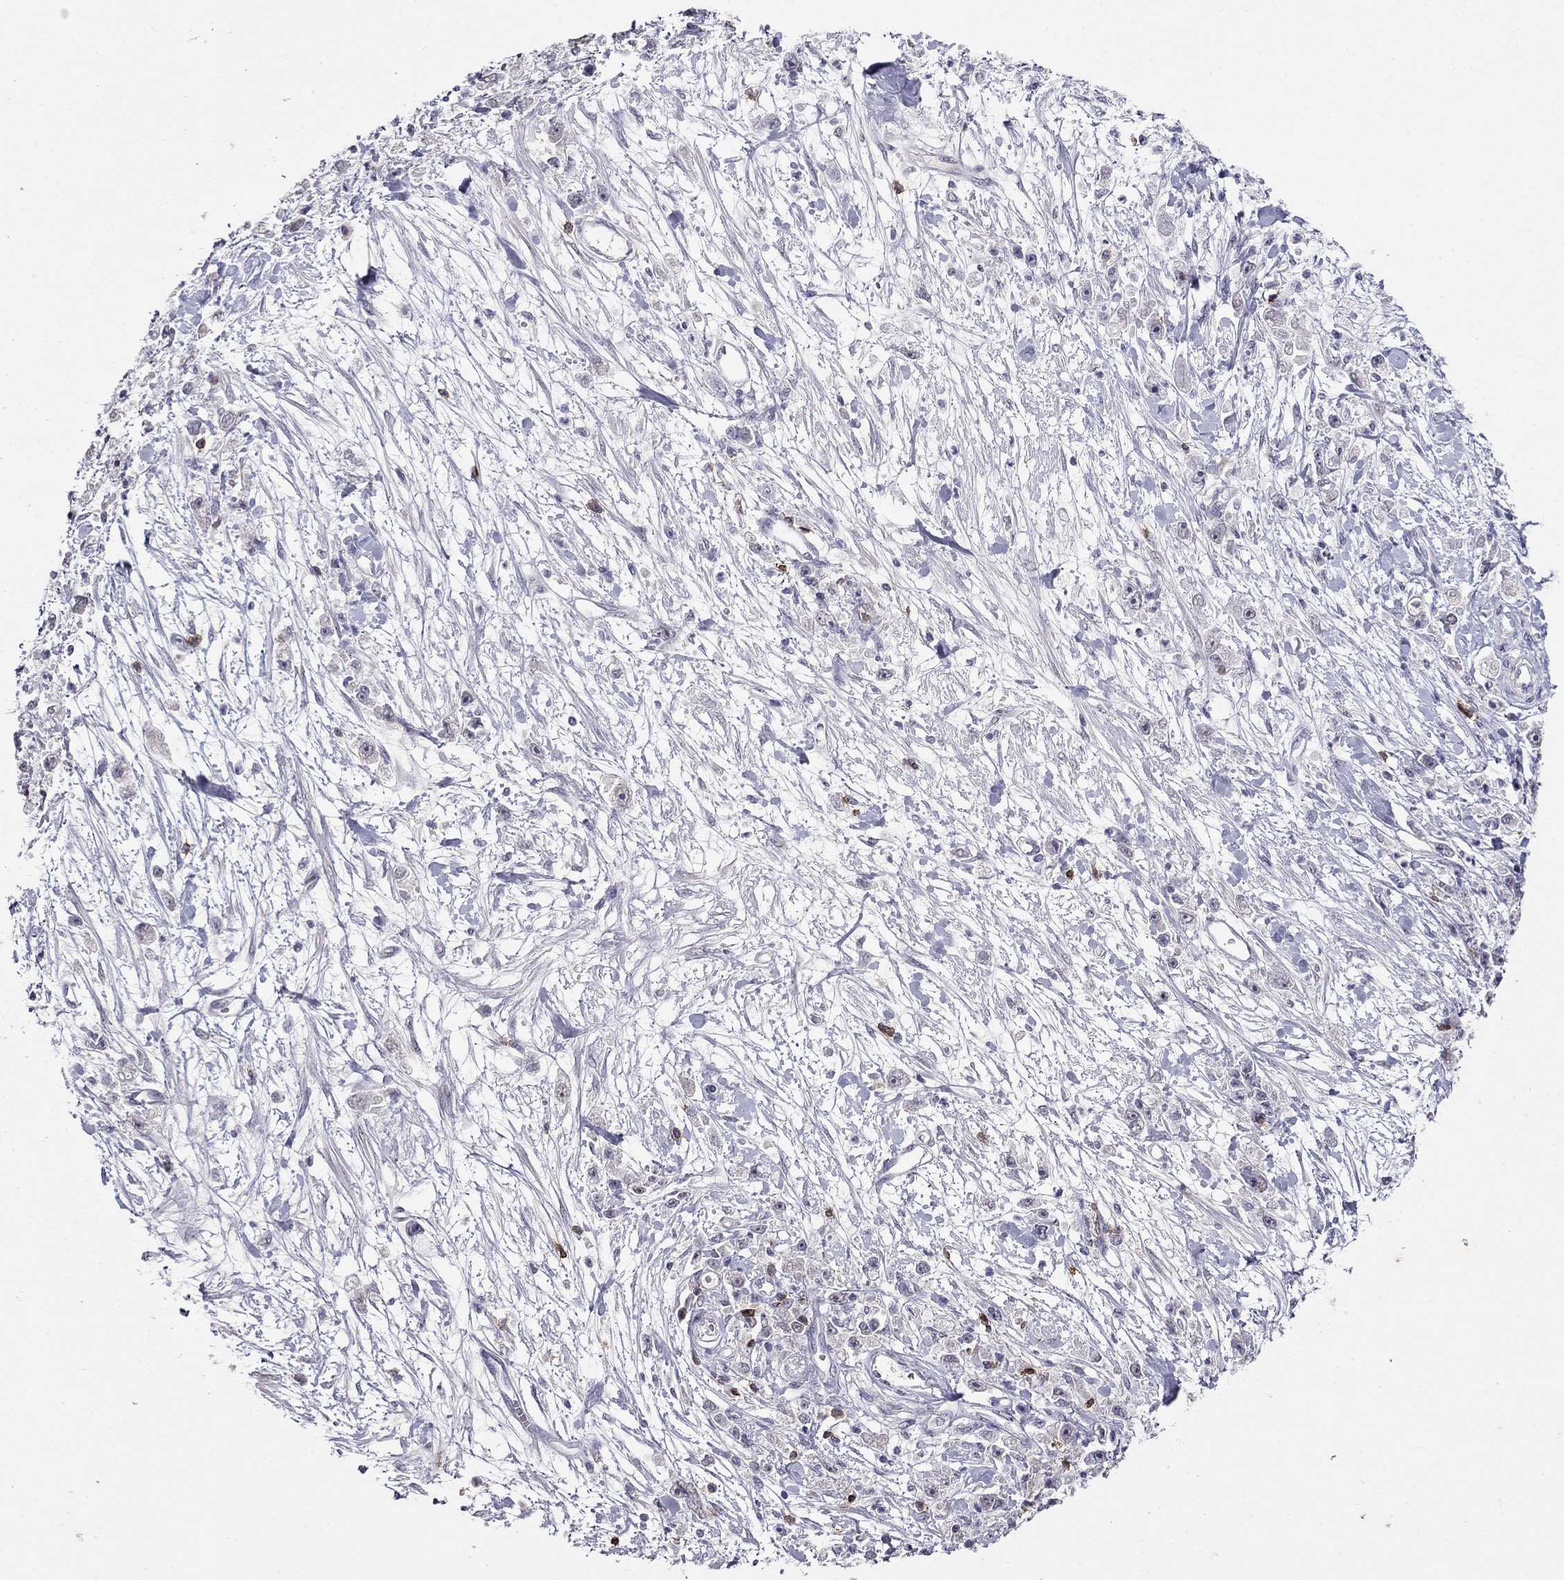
{"staining": {"intensity": "negative", "quantity": "none", "location": "none"}, "tissue": "stomach cancer", "cell_type": "Tumor cells", "image_type": "cancer", "snomed": [{"axis": "morphology", "description": "Adenocarcinoma, NOS"}, {"axis": "topography", "description": "Stomach"}], "caption": "DAB (3,3'-diaminobenzidine) immunohistochemical staining of human stomach cancer exhibits no significant staining in tumor cells.", "gene": "CD8B", "patient": {"sex": "female", "age": 59}}